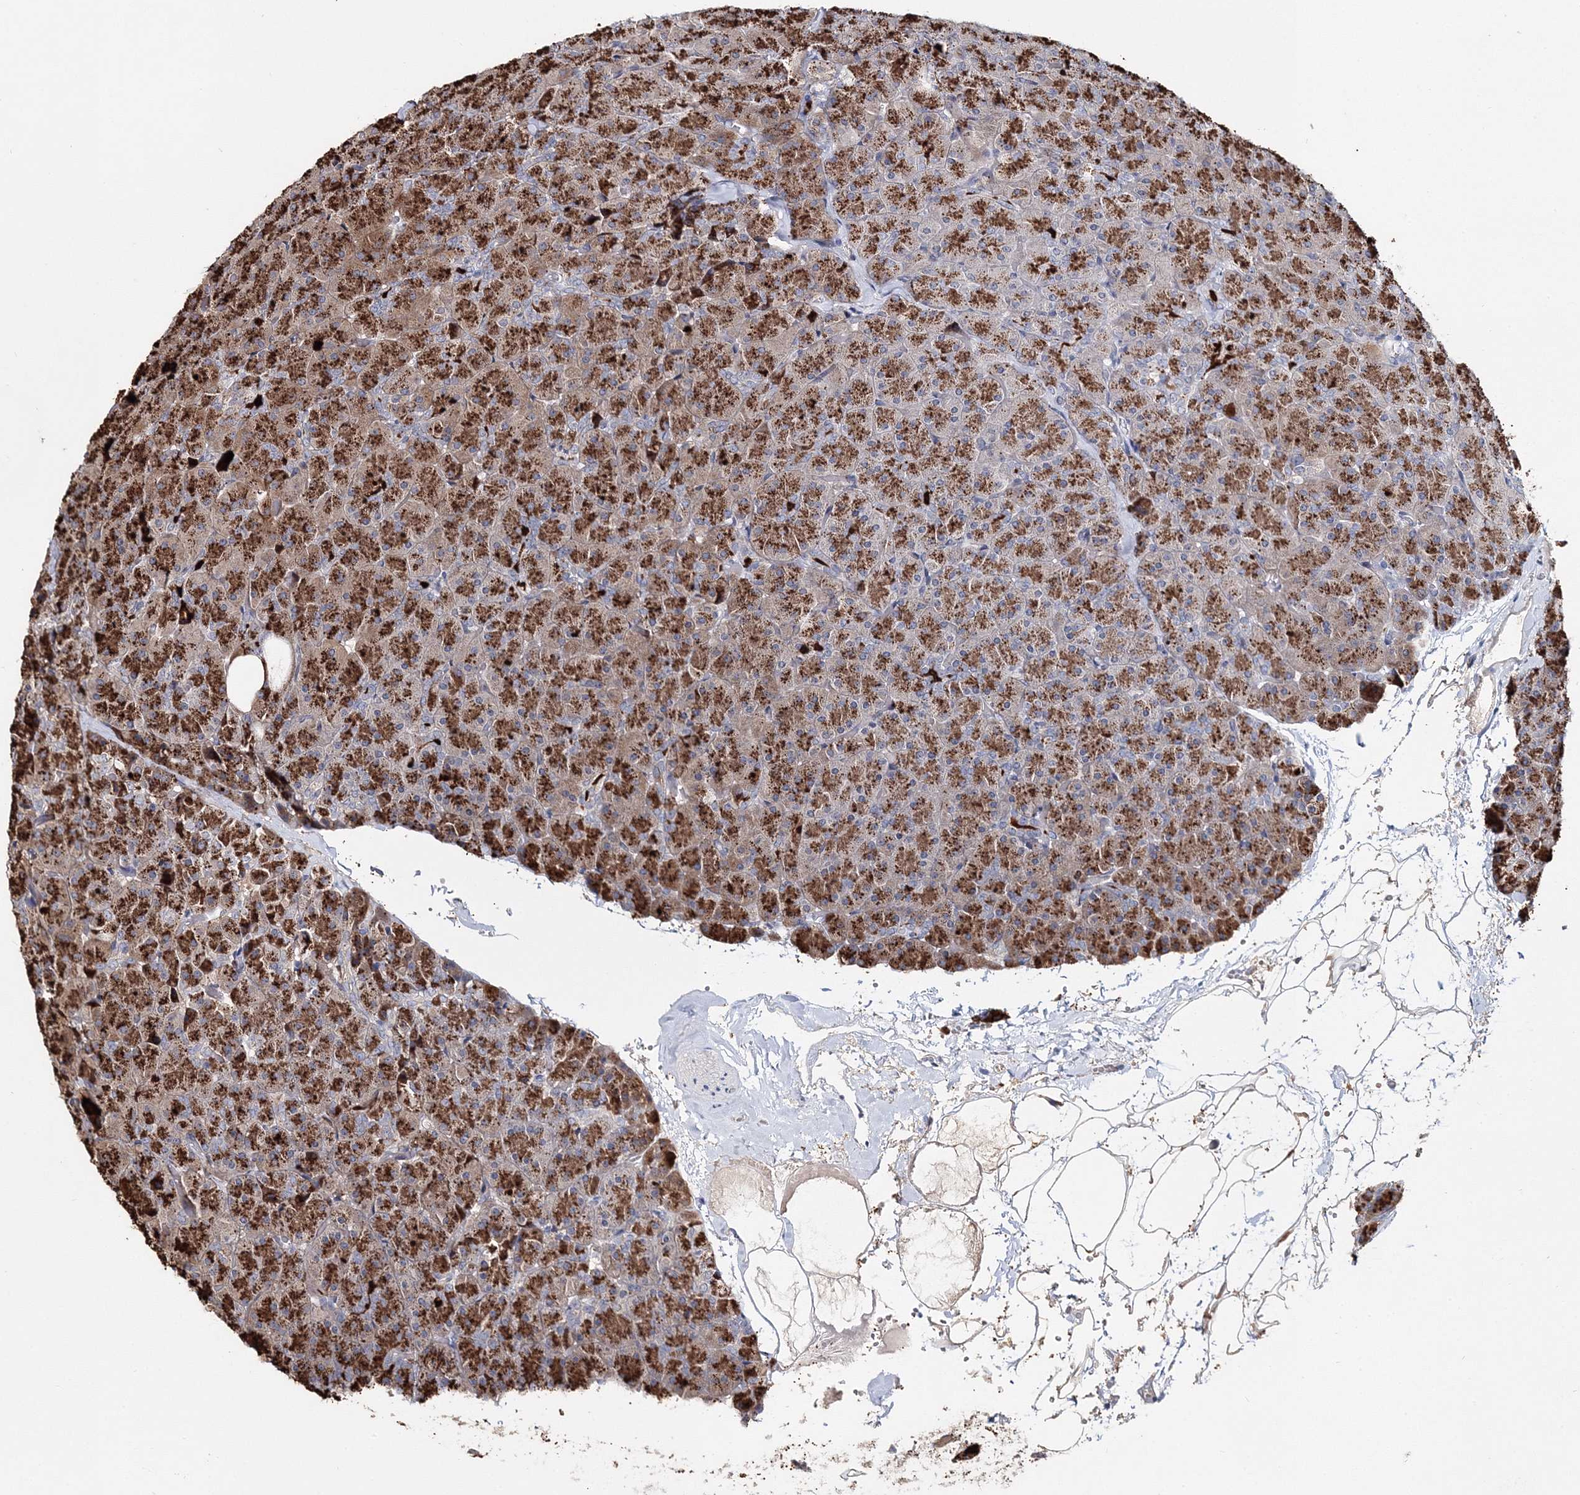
{"staining": {"intensity": "strong", "quantity": ">75%", "location": "cytoplasmic/membranous"}, "tissue": "pancreas", "cell_type": "Exocrine glandular cells", "image_type": "normal", "snomed": [{"axis": "morphology", "description": "Normal tissue, NOS"}, {"axis": "topography", "description": "Pancreas"}], "caption": "This is a photomicrograph of immunohistochemistry staining of unremarkable pancreas, which shows strong positivity in the cytoplasmic/membranous of exocrine glandular cells.", "gene": "GJB5", "patient": {"sex": "male", "age": 36}}